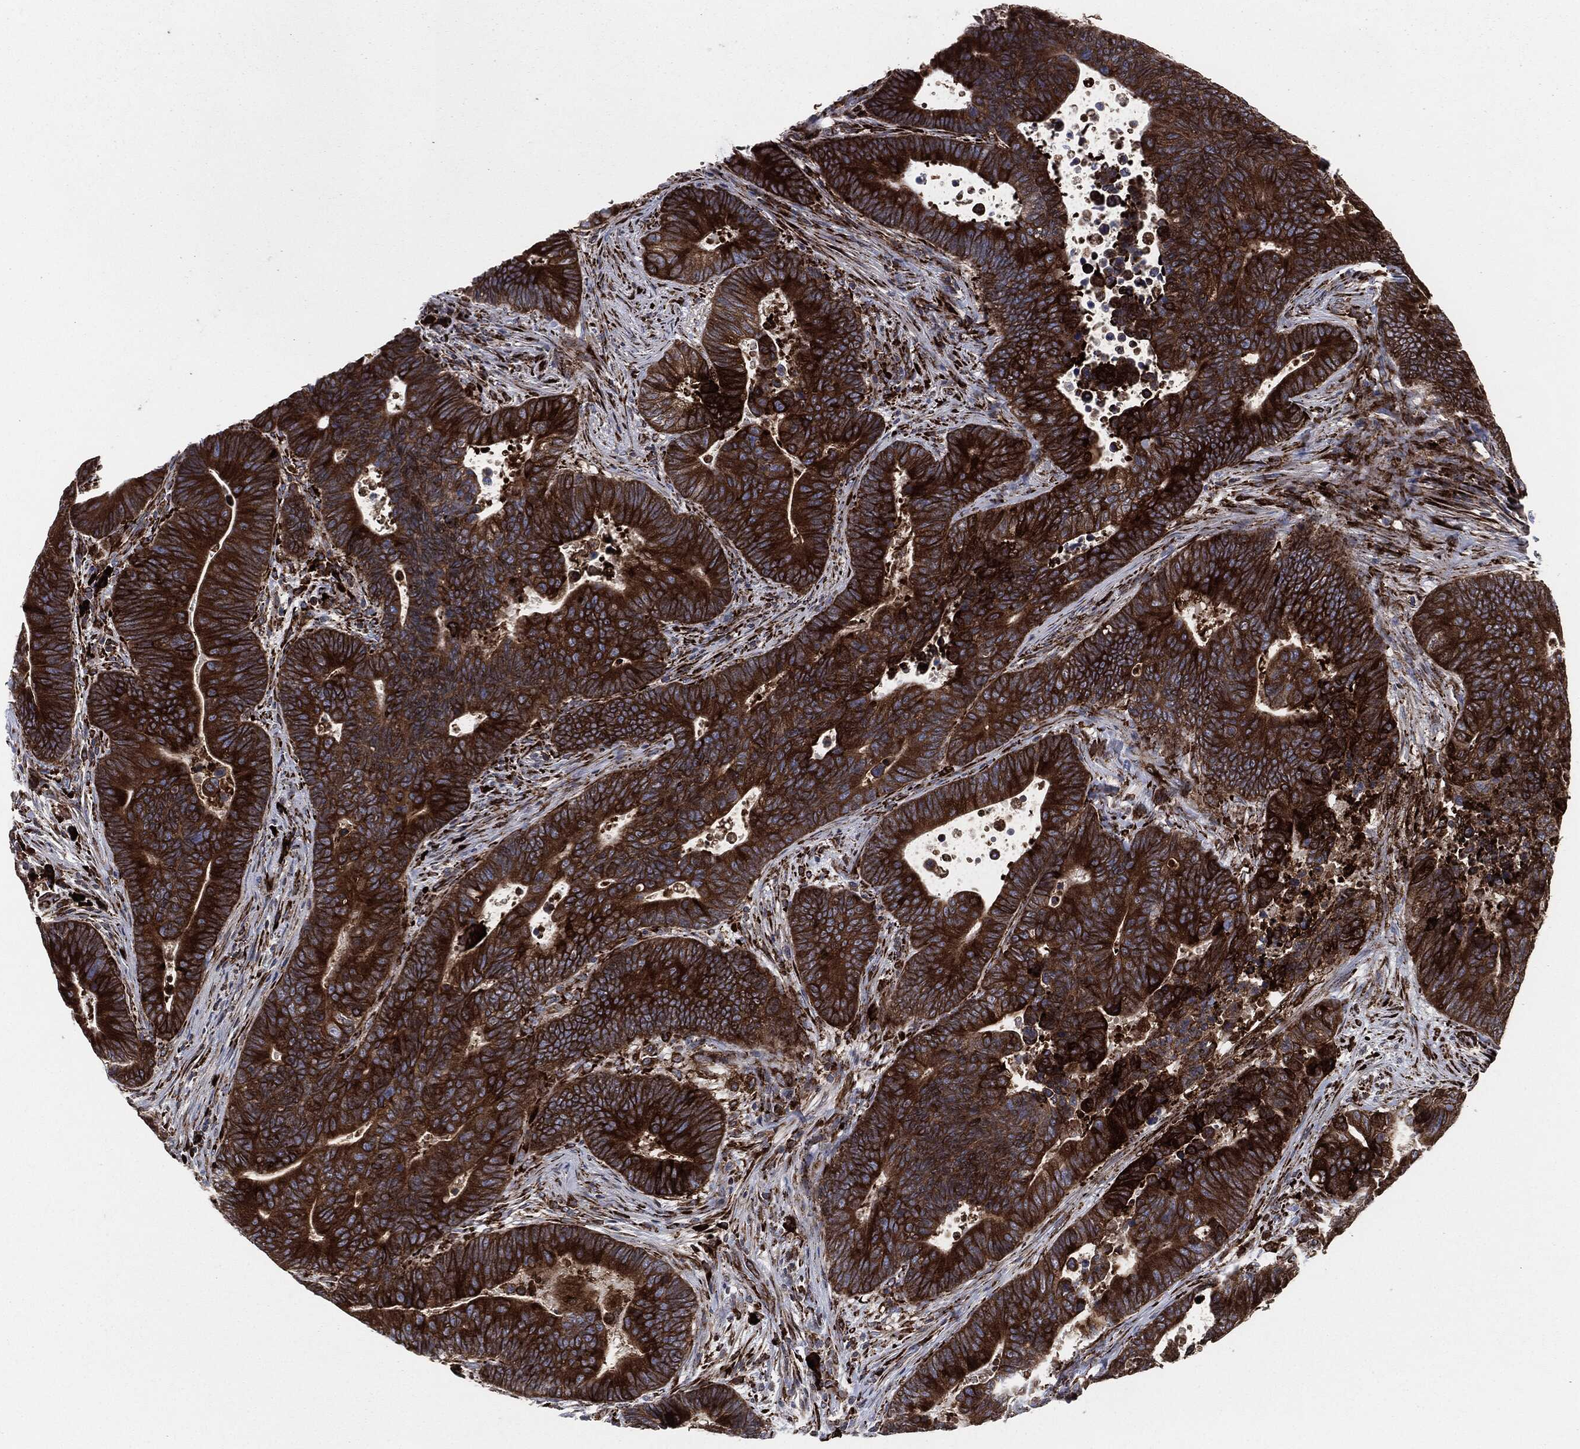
{"staining": {"intensity": "strong", "quantity": ">75%", "location": "cytoplasmic/membranous"}, "tissue": "colorectal cancer", "cell_type": "Tumor cells", "image_type": "cancer", "snomed": [{"axis": "morphology", "description": "Adenocarcinoma, NOS"}, {"axis": "topography", "description": "Colon"}], "caption": "An immunohistochemistry (IHC) photomicrograph of tumor tissue is shown. Protein staining in brown highlights strong cytoplasmic/membranous positivity in colorectal cancer within tumor cells.", "gene": "CALR", "patient": {"sex": "male", "age": 75}}